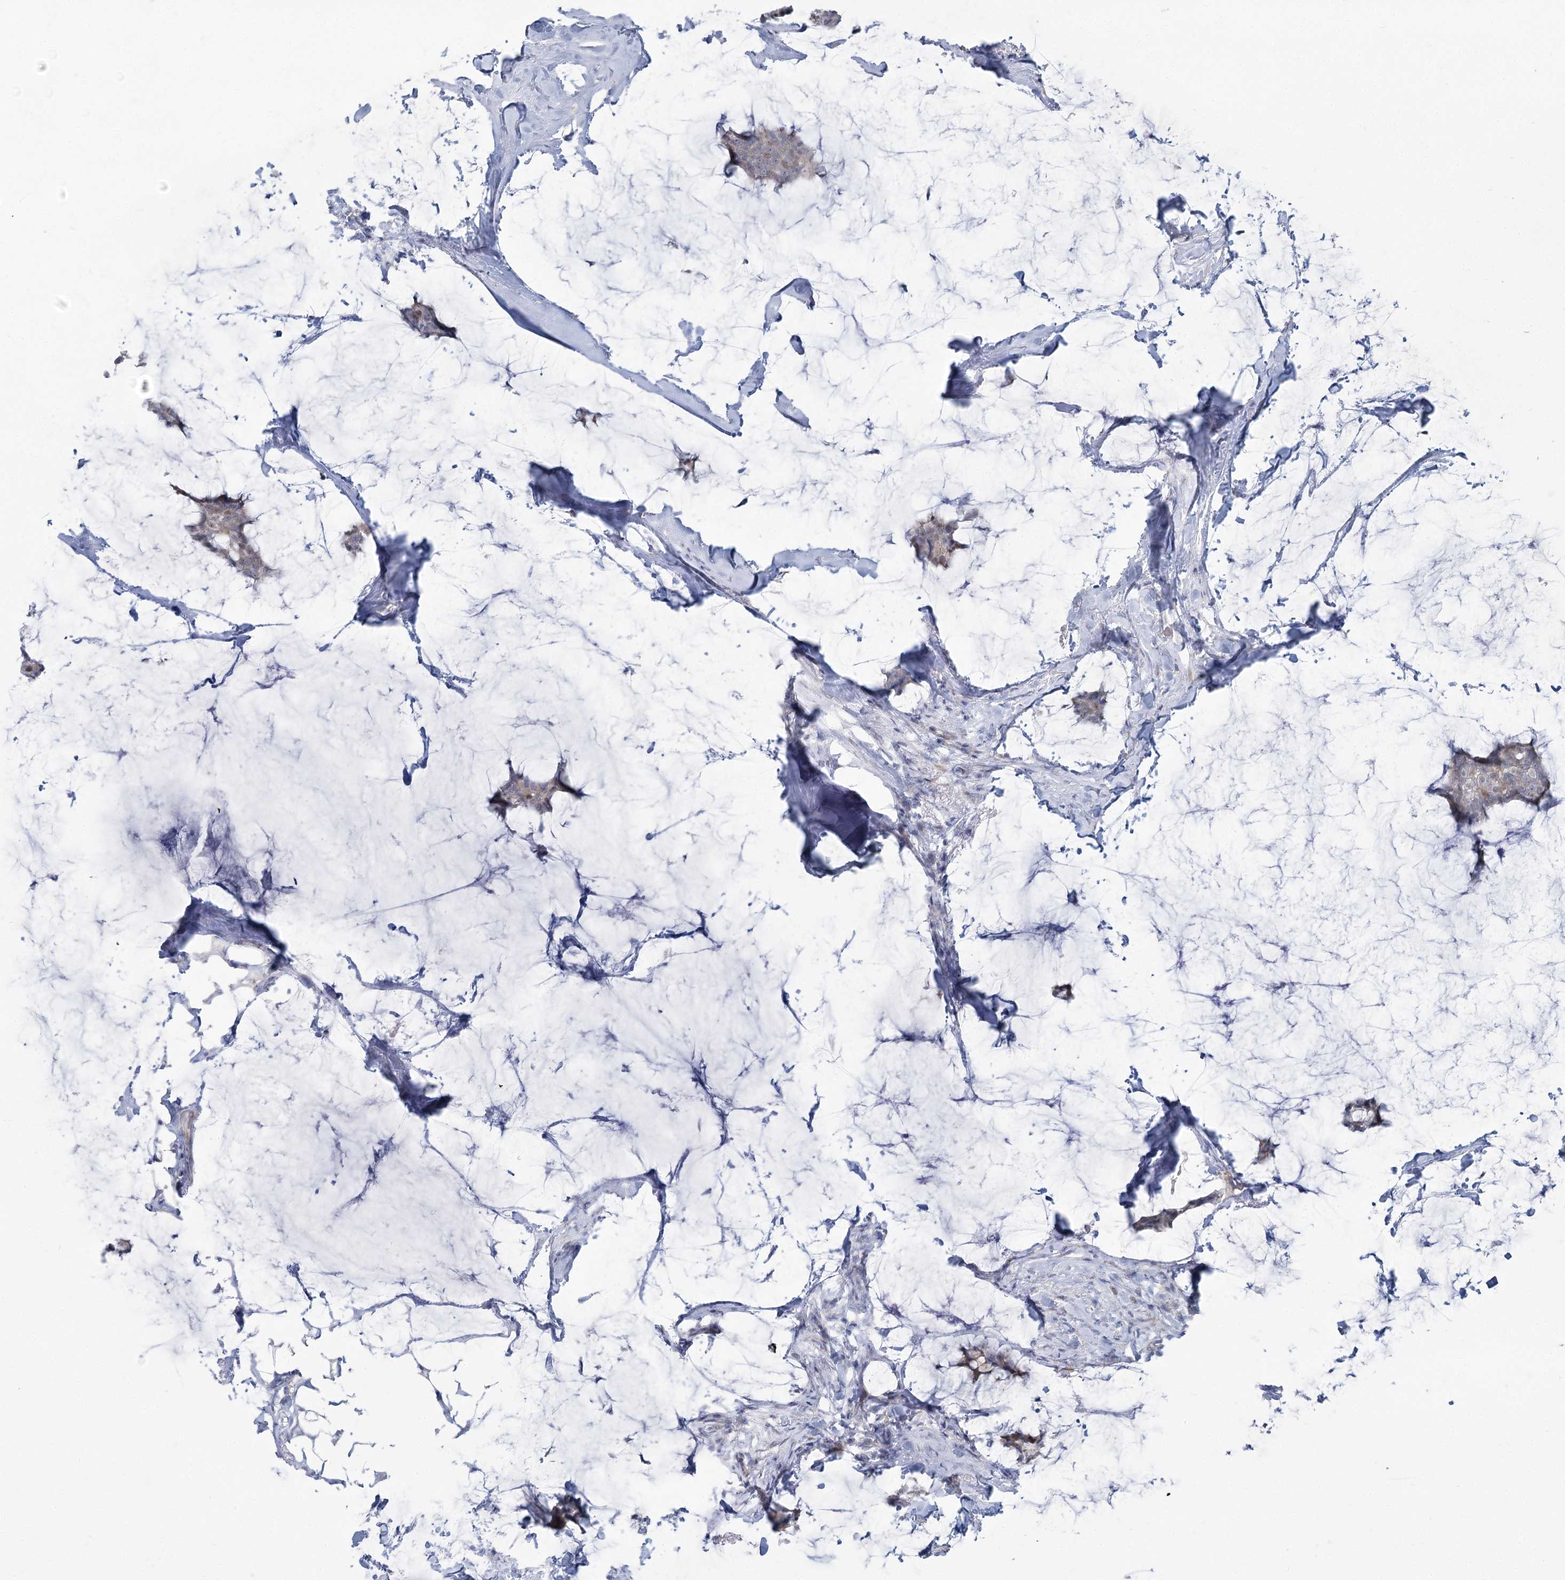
{"staining": {"intensity": "weak", "quantity": "<25%", "location": "cytoplasmic/membranous"}, "tissue": "breast cancer", "cell_type": "Tumor cells", "image_type": "cancer", "snomed": [{"axis": "morphology", "description": "Duct carcinoma"}, {"axis": "topography", "description": "Breast"}], "caption": "Infiltrating ductal carcinoma (breast) was stained to show a protein in brown. There is no significant staining in tumor cells. (DAB (3,3'-diaminobenzidine) immunohistochemistry with hematoxylin counter stain).", "gene": "ABITRAM", "patient": {"sex": "female", "age": 93}}